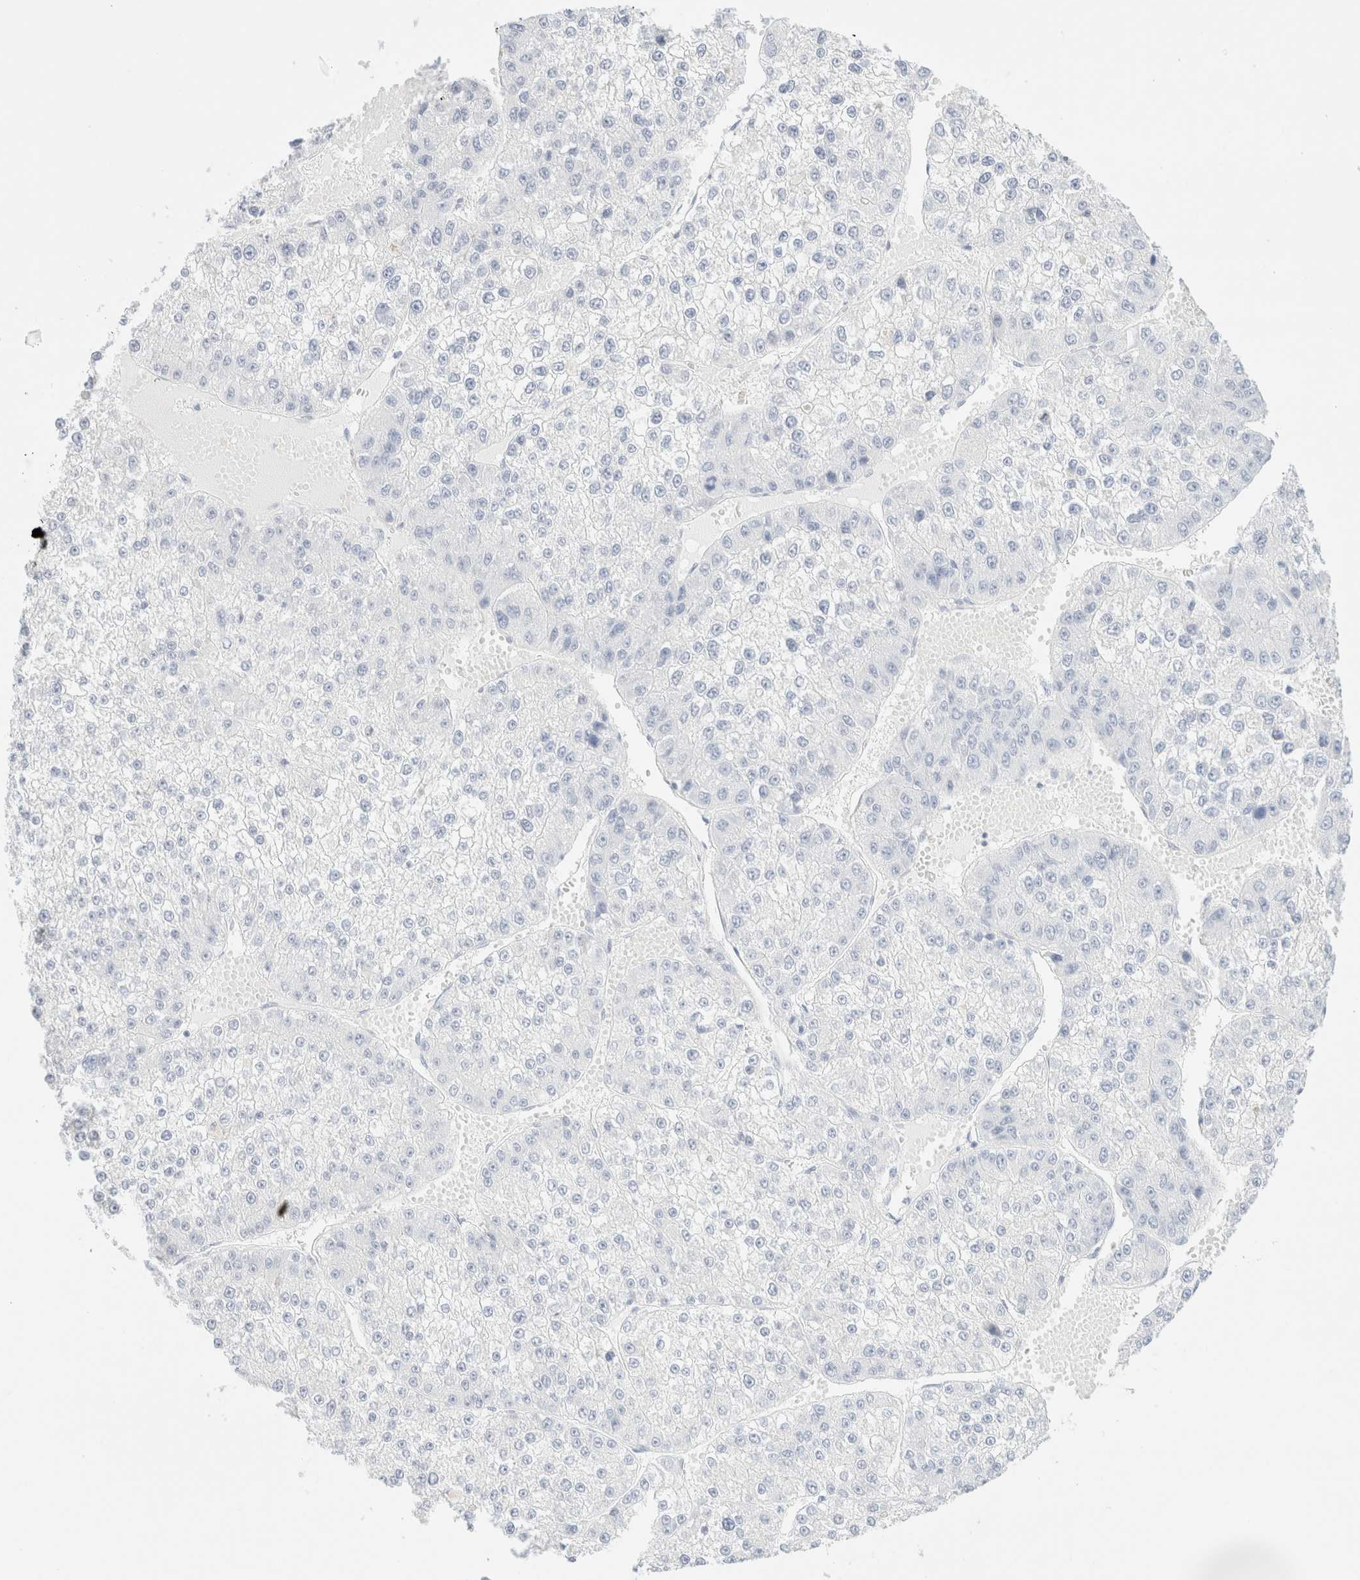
{"staining": {"intensity": "negative", "quantity": "none", "location": "none"}, "tissue": "liver cancer", "cell_type": "Tumor cells", "image_type": "cancer", "snomed": [{"axis": "morphology", "description": "Carcinoma, Hepatocellular, NOS"}, {"axis": "topography", "description": "Liver"}], "caption": "DAB immunohistochemical staining of hepatocellular carcinoma (liver) reveals no significant expression in tumor cells.", "gene": "KRT15", "patient": {"sex": "female", "age": 73}}